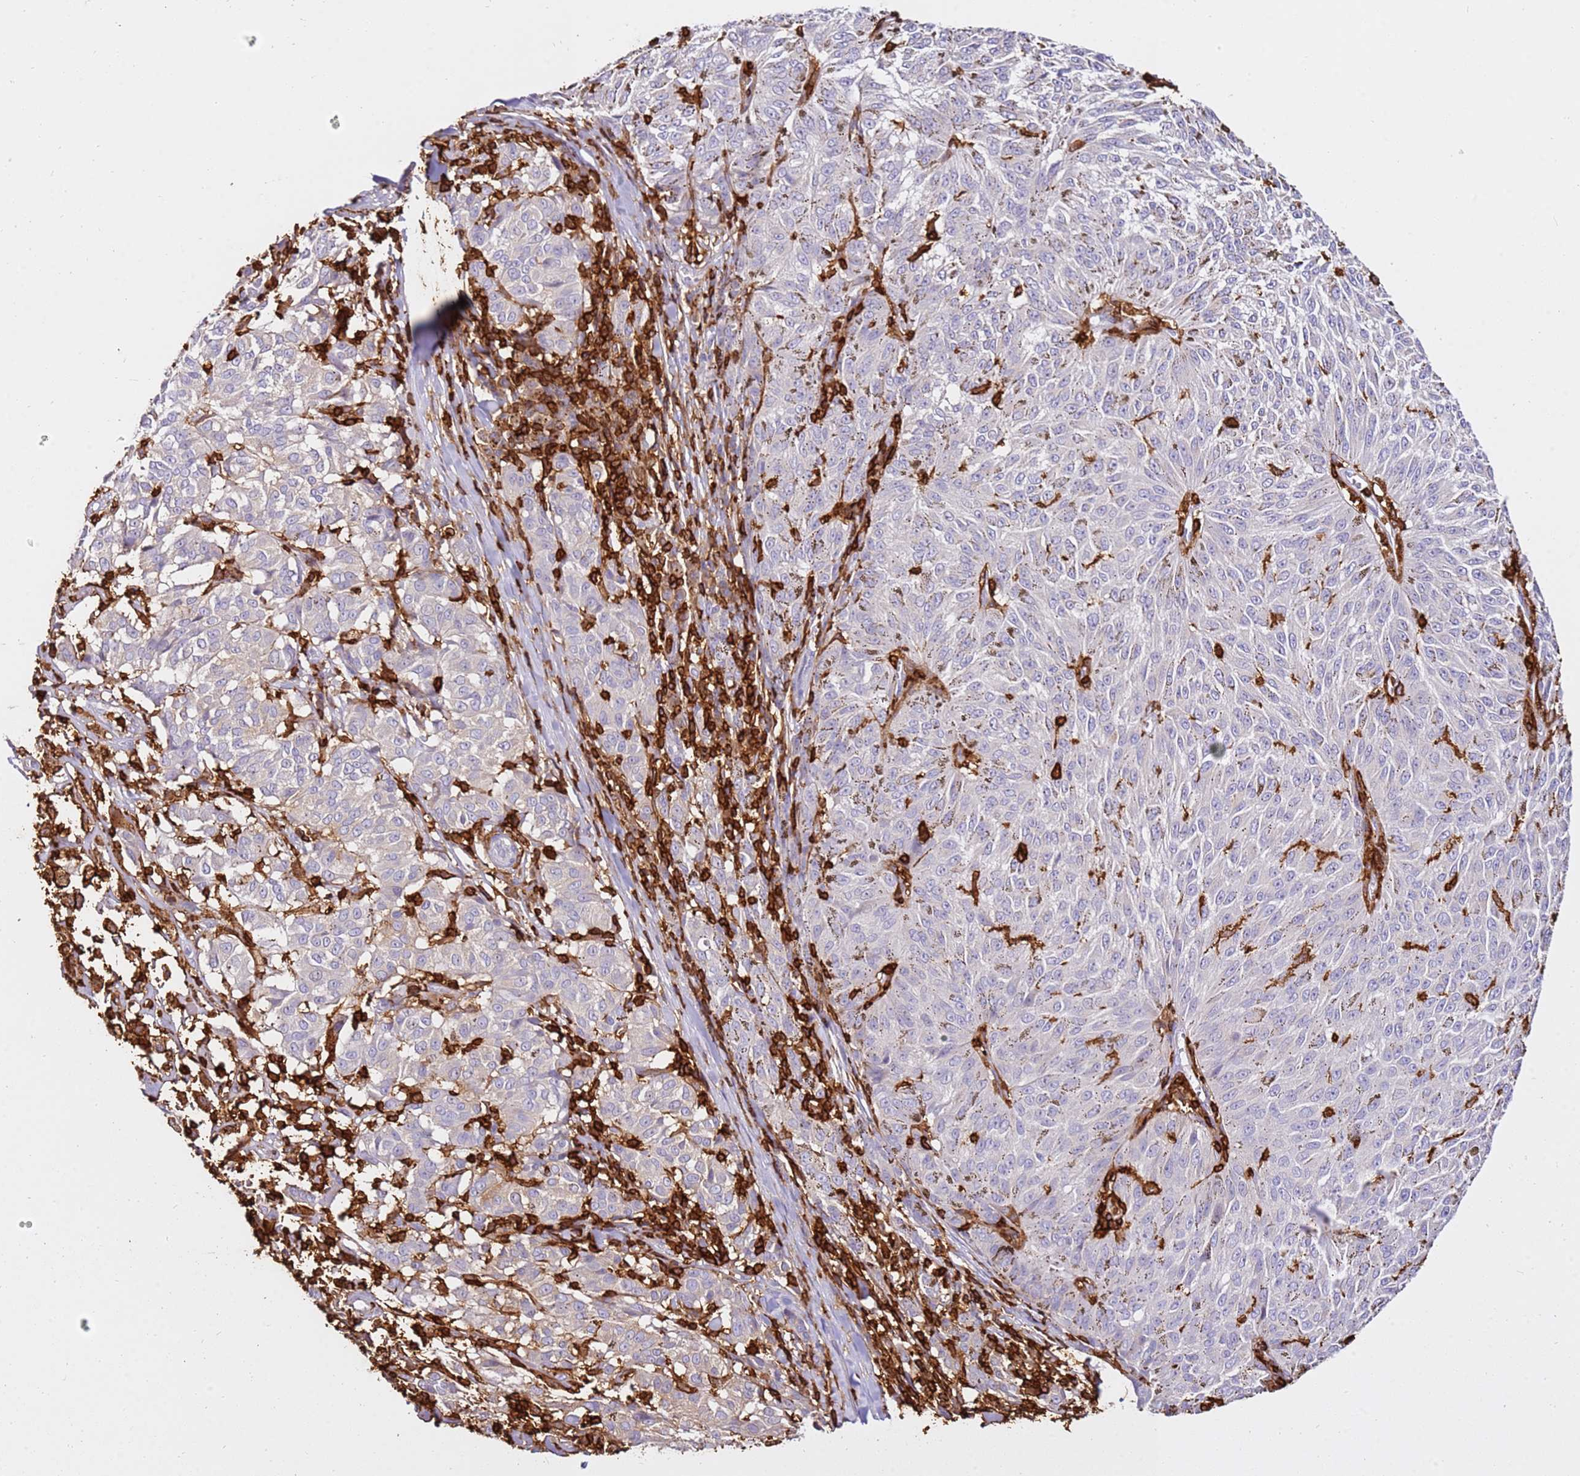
{"staining": {"intensity": "negative", "quantity": "none", "location": "none"}, "tissue": "melanoma", "cell_type": "Tumor cells", "image_type": "cancer", "snomed": [{"axis": "morphology", "description": "Malignant melanoma, NOS"}, {"axis": "topography", "description": "Skin"}], "caption": "An IHC image of malignant melanoma is shown. There is no staining in tumor cells of malignant melanoma.", "gene": "CORO1A", "patient": {"sex": "female", "age": 72}}